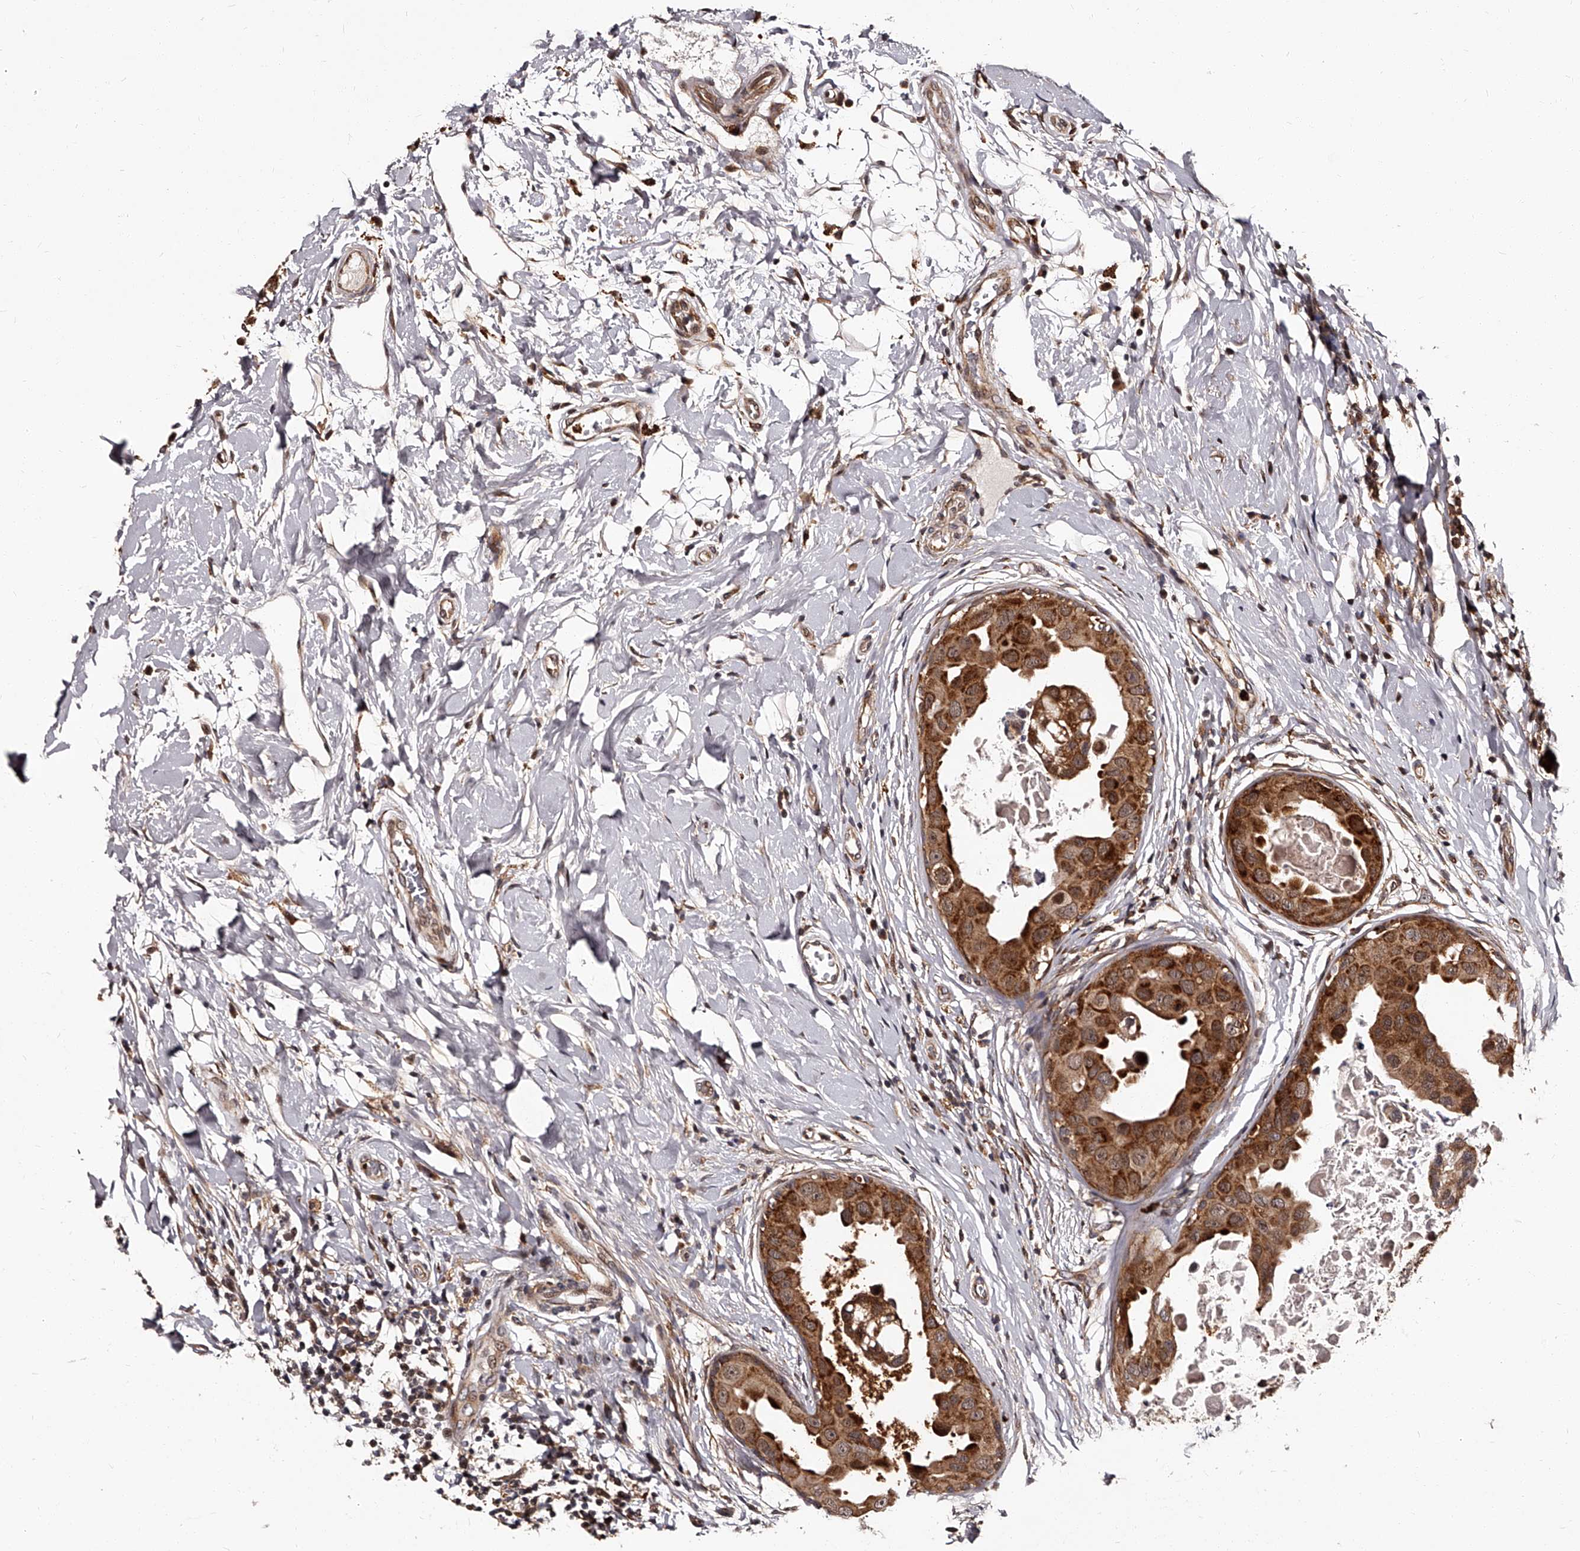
{"staining": {"intensity": "strong", "quantity": ">75%", "location": "cytoplasmic/membranous"}, "tissue": "breast cancer", "cell_type": "Tumor cells", "image_type": "cancer", "snomed": [{"axis": "morphology", "description": "Duct carcinoma"}, {"axis": "topography", "description": "Breast"}], "caption": "DAB immunohistochemical staining of human invasive ductal carcinoma (breast) reveals strong cytoplasmic/membranous protein staining in approximately >75% of tumor cells.", "gene": "RSC1A1", "patient": {"sex": "female", "age": 27}}